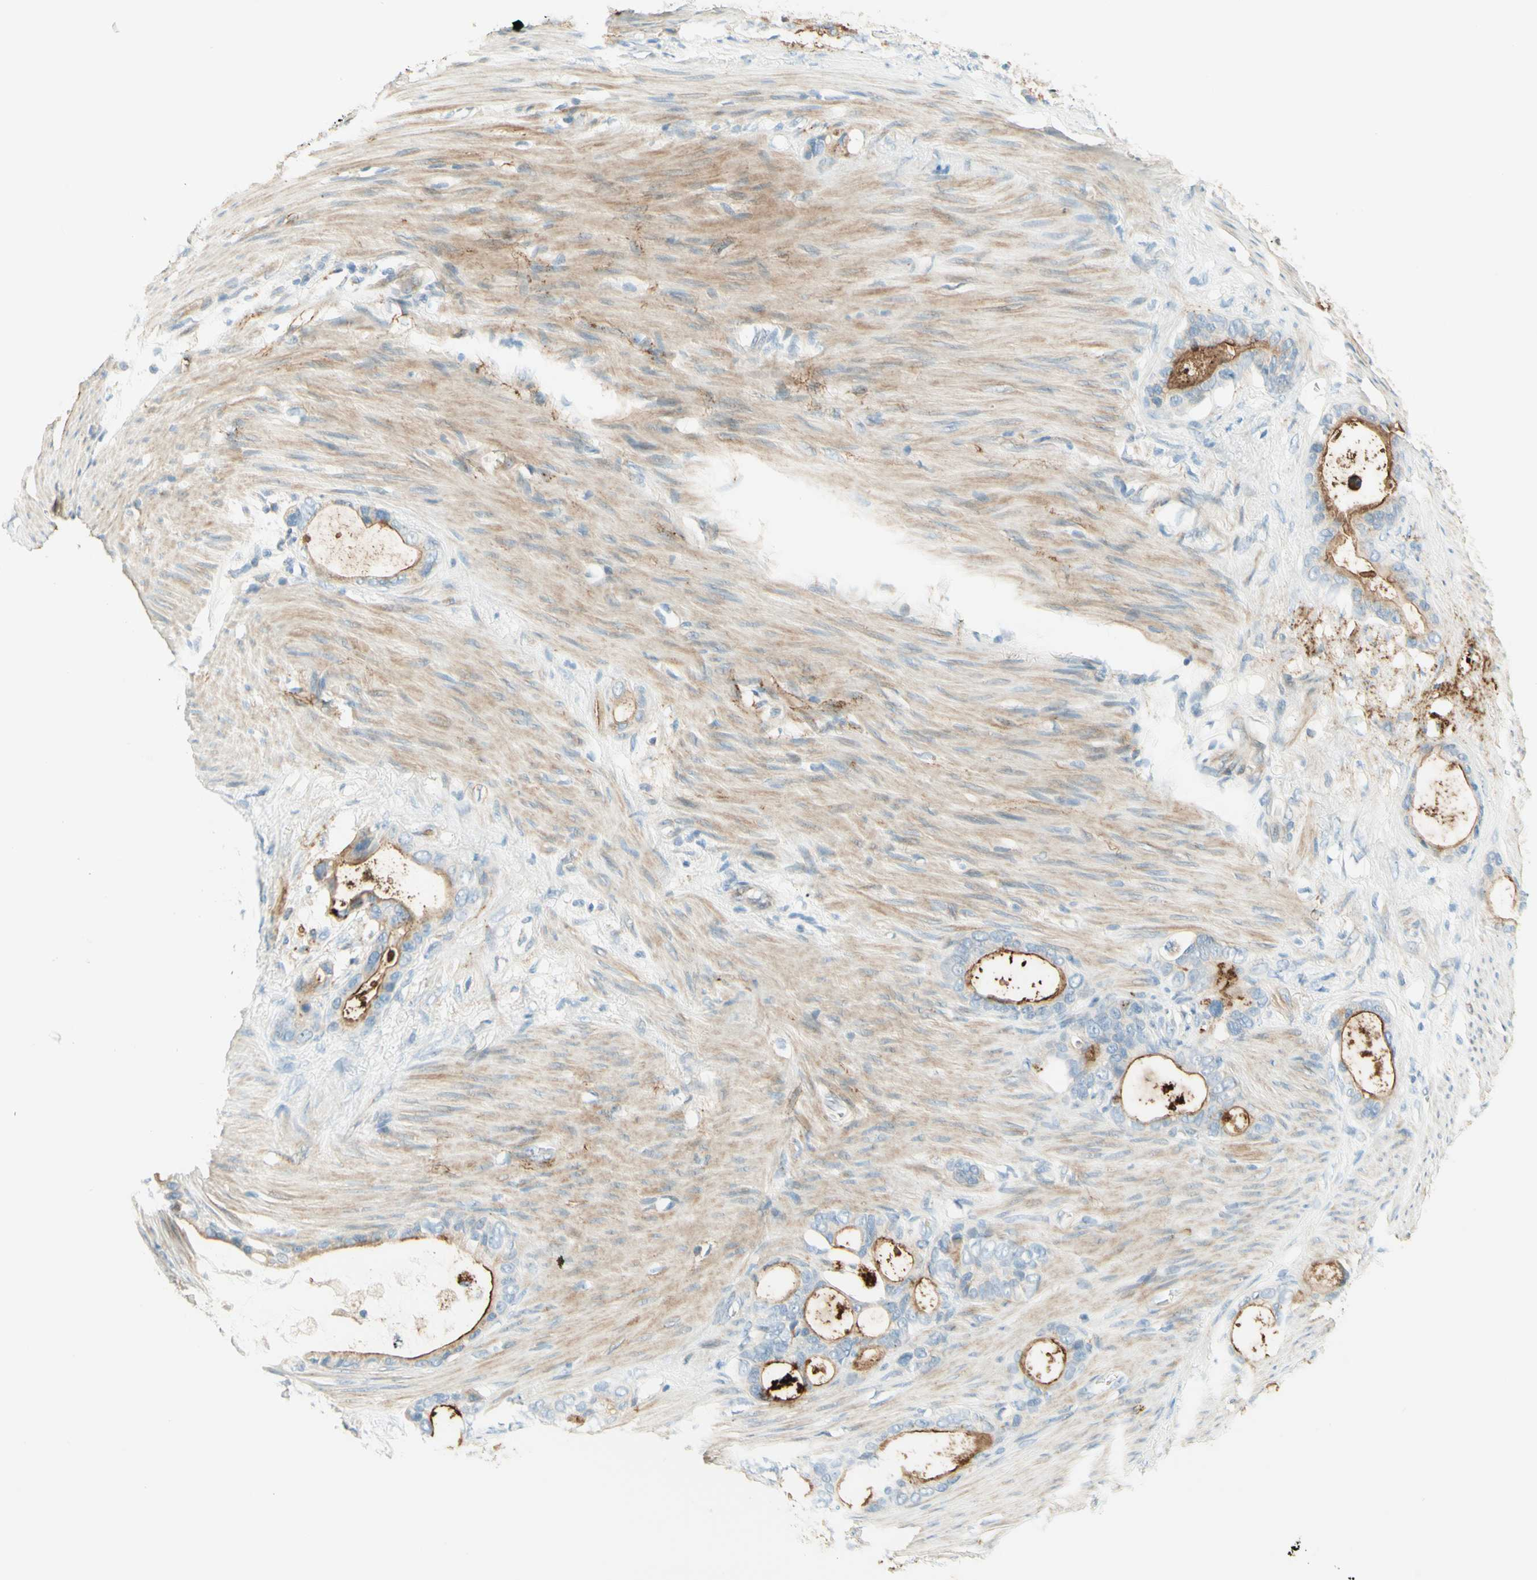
{"staining": {"intensity": "moderate", "quantity": ">75%", "location": "cytoplasmic/membranous"}, "tissue": "stomach cancer", "cell_type": "Tumor cells", "image_type": "cancer", "snomed": [{"axis": "morphology", "description": "Adenocarcinoma, NOS"}, {"axis": "topography", "description": "Stomach"}], "caption": "Stomach cancer stained for a protein demonstrates moderate cytoplasmic/membranous positivity in tumor cells. Using DAB (3,3'-diaminobenzidine) (brown) and hematoxylin (blue) stains, captured at high magnification using brightfield microscopy.", "gene": "PROM1", "patient": {"sex": "female", "age": 75}}